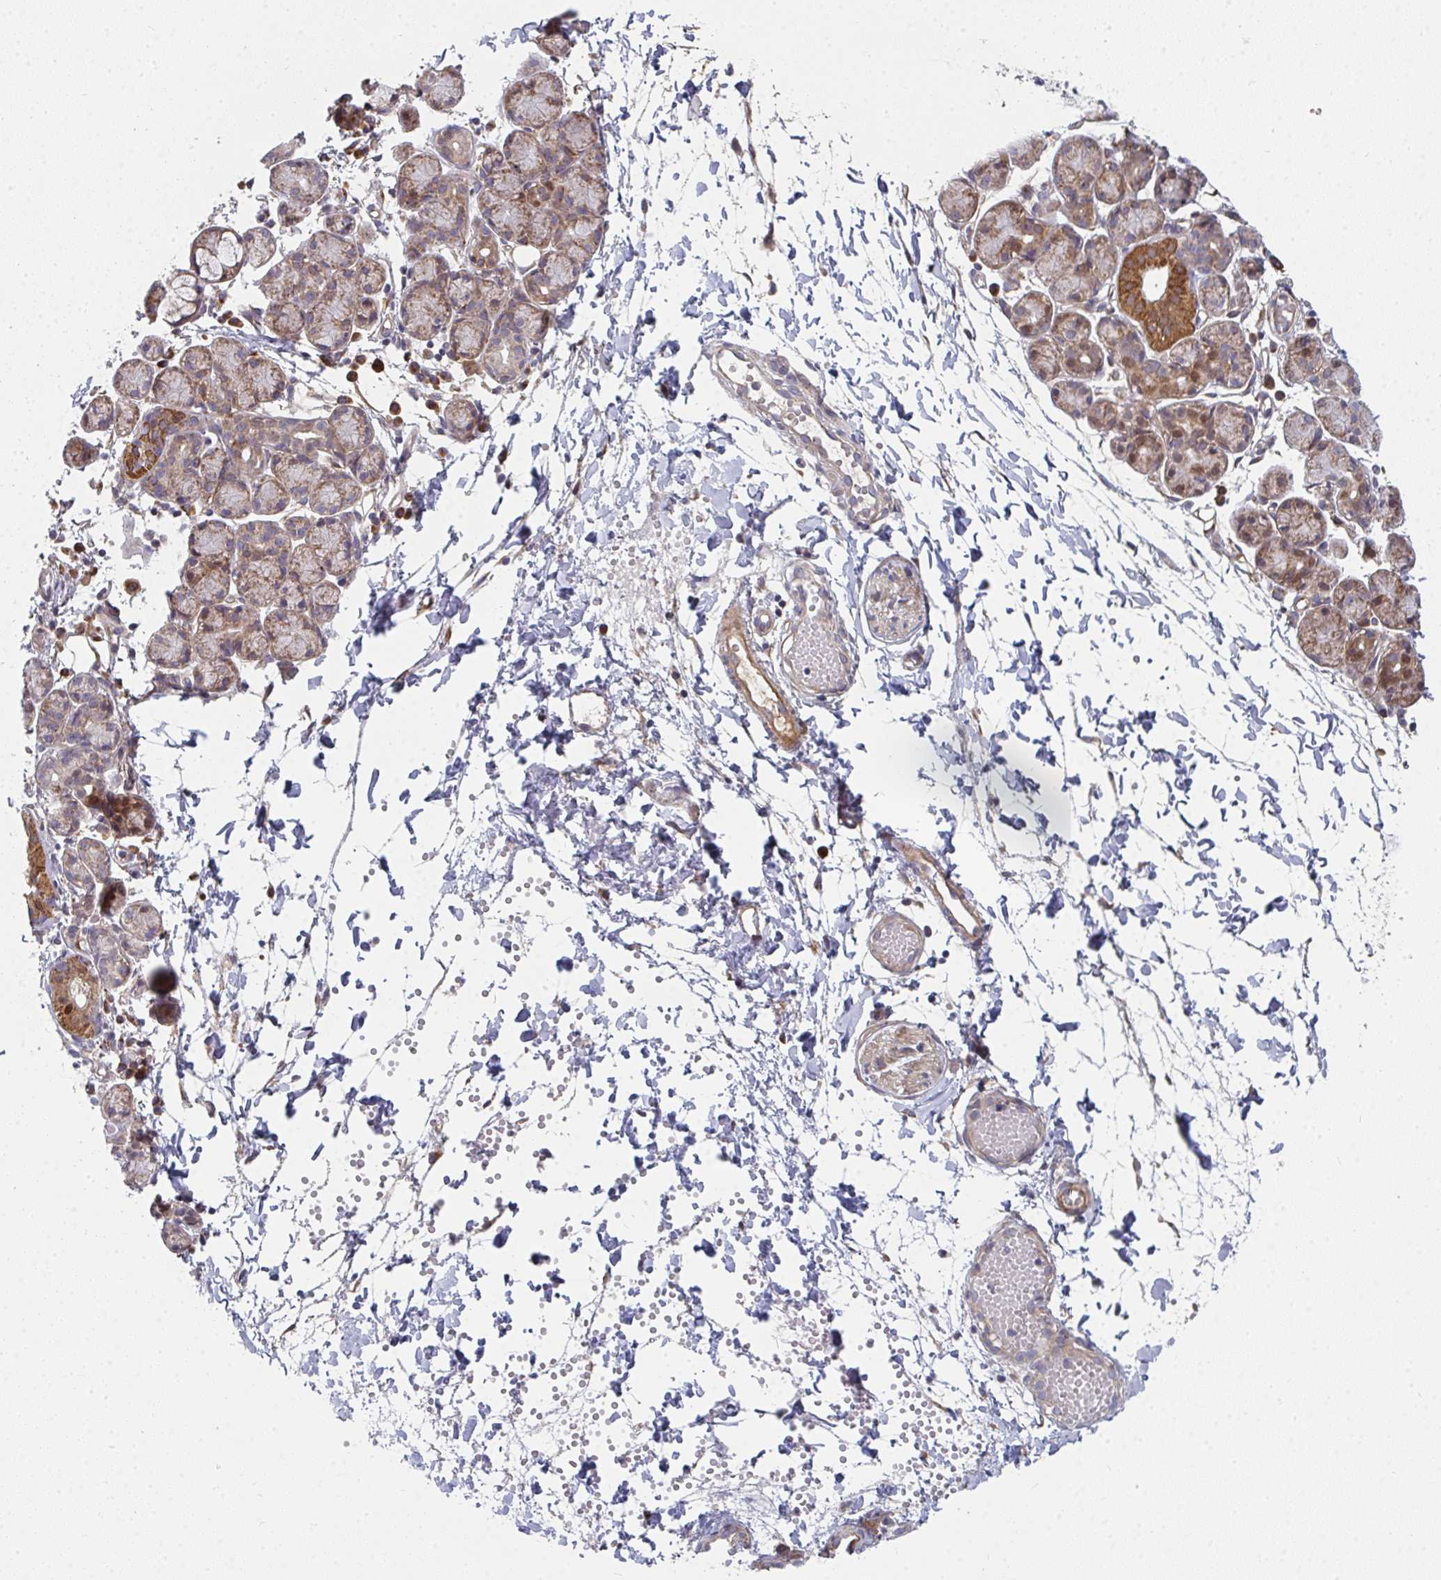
{"staining": {"intensity": "strong", "quantity": "25%-75%", "location": "cytoplasmic/membranous"}, "tissue": "salivary gland", "cell_type": "Glandular cells", "image_type": "normal", "snomed": [{"axis": "morphology", "description": "Normal tissue, NOS"}, {"axis": "morphology", "description": "Inflammation, NOS"}, {"axis": "topography", "description": "Lymph node"}, {"axis": "topography", "description": "Salivary gland"}], "caption": "Immunohistochemical staining of unremarkable human salivary gland reveals 25%-75% levels of strong cytoplasmic/membranous protein staining in about 25%-75% of glandular cells. Immunohistochemistry stains the protein in brown and the nuclei are stained blue.", "gene": "RHEBL1", "patient": {"sex": "male", "age": 3}}